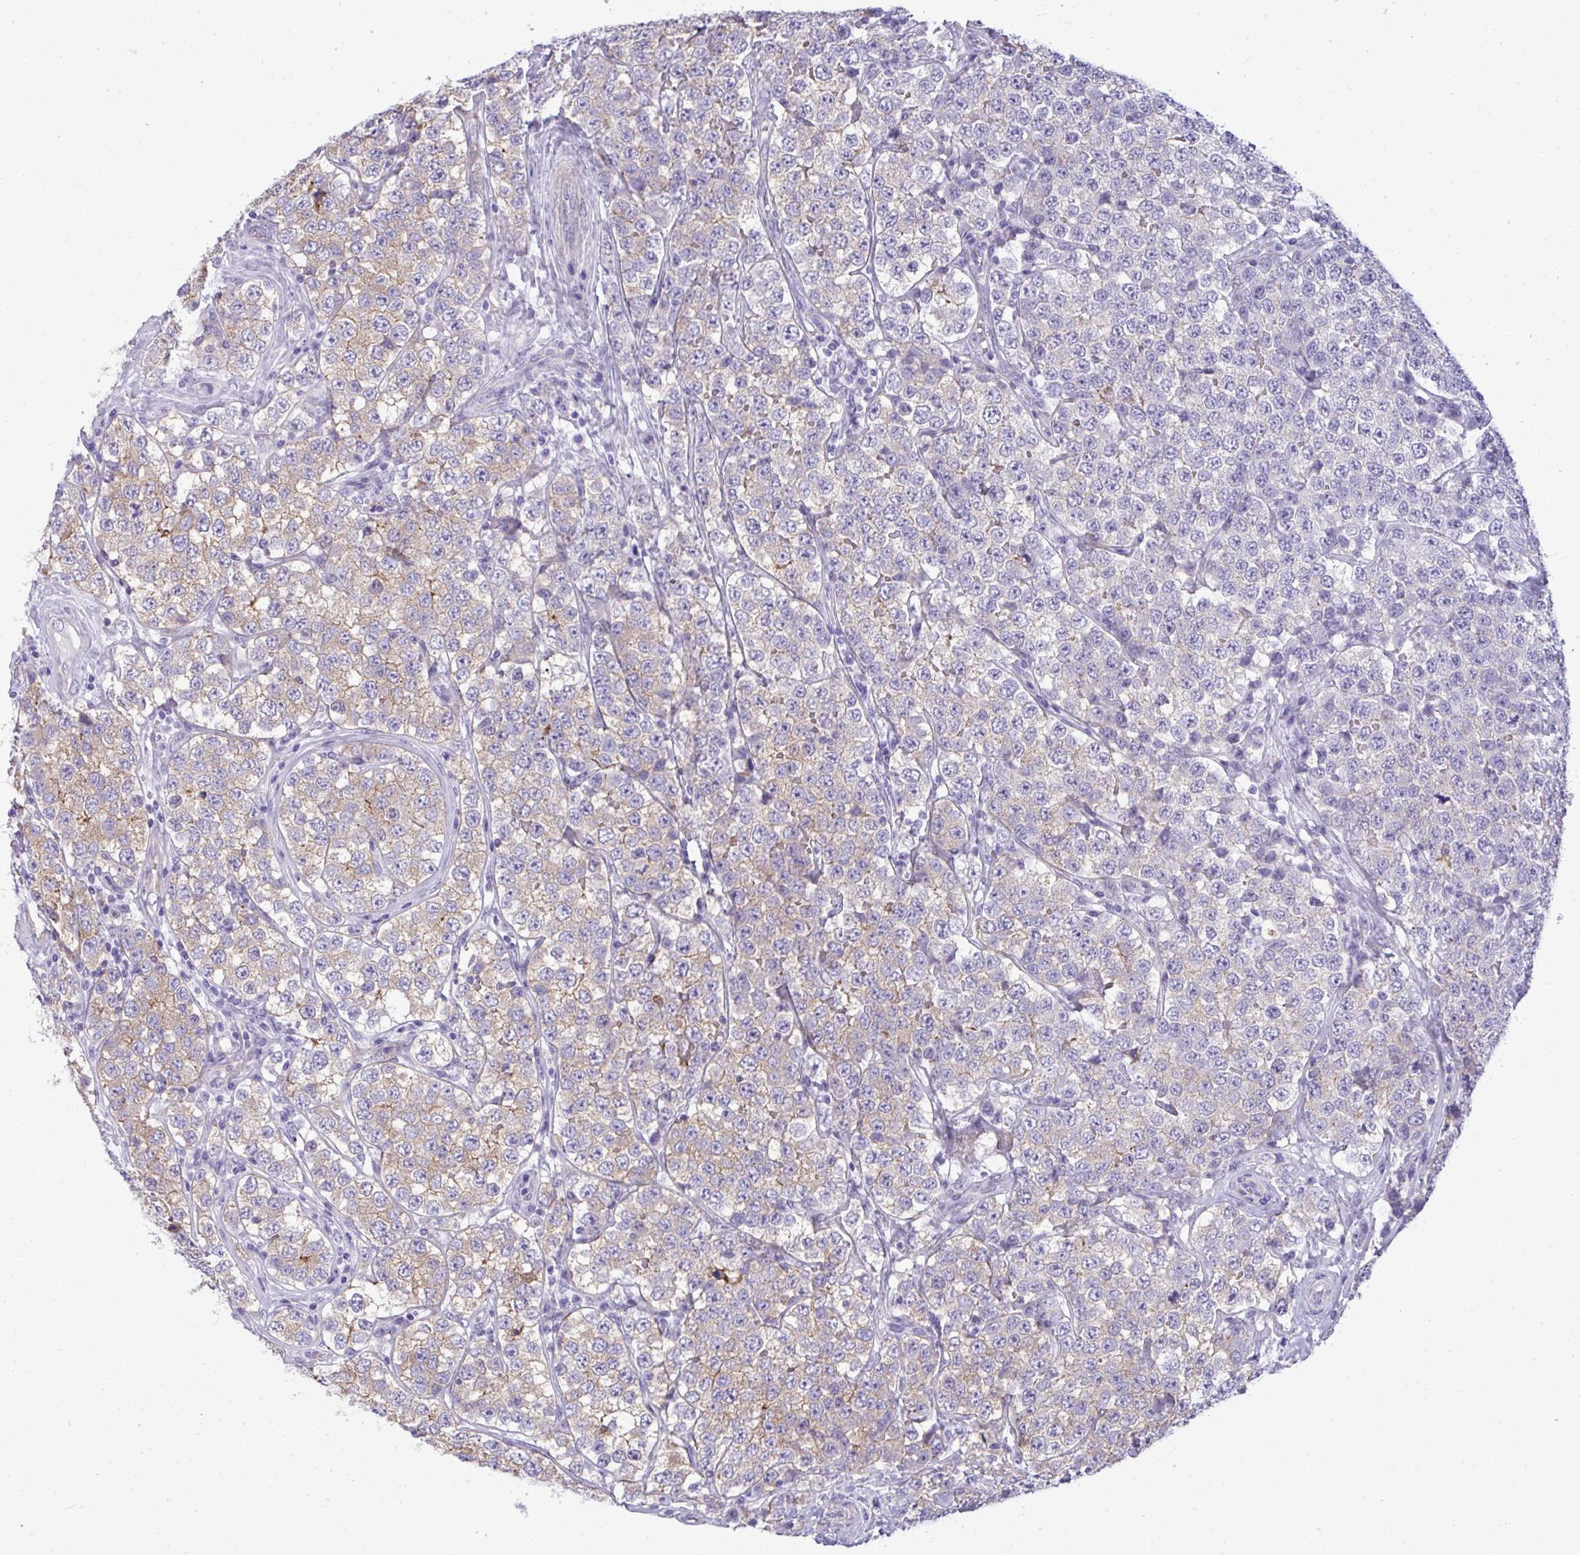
{"staining": {"intensity": "weak", "quantity": "25%-75%", "location": "cytoplasmic/membranous"}, "tissue": "testis cancer", "cell_type": "Tumor cells", "image_type": "cancer", "snomed": [{"axis": "morphology", "description": "Seminoma, NOS"}, {"axis": "topography", "description": "Testis"}], "caption": "Protein analysis of seminoma (testis) tissue shows weak cytoplasmic/membranous positivity in approximately 25%-75% of tumor cells.", "gene": "MYH10", "patient": {"sex": "male", "age": 34}}